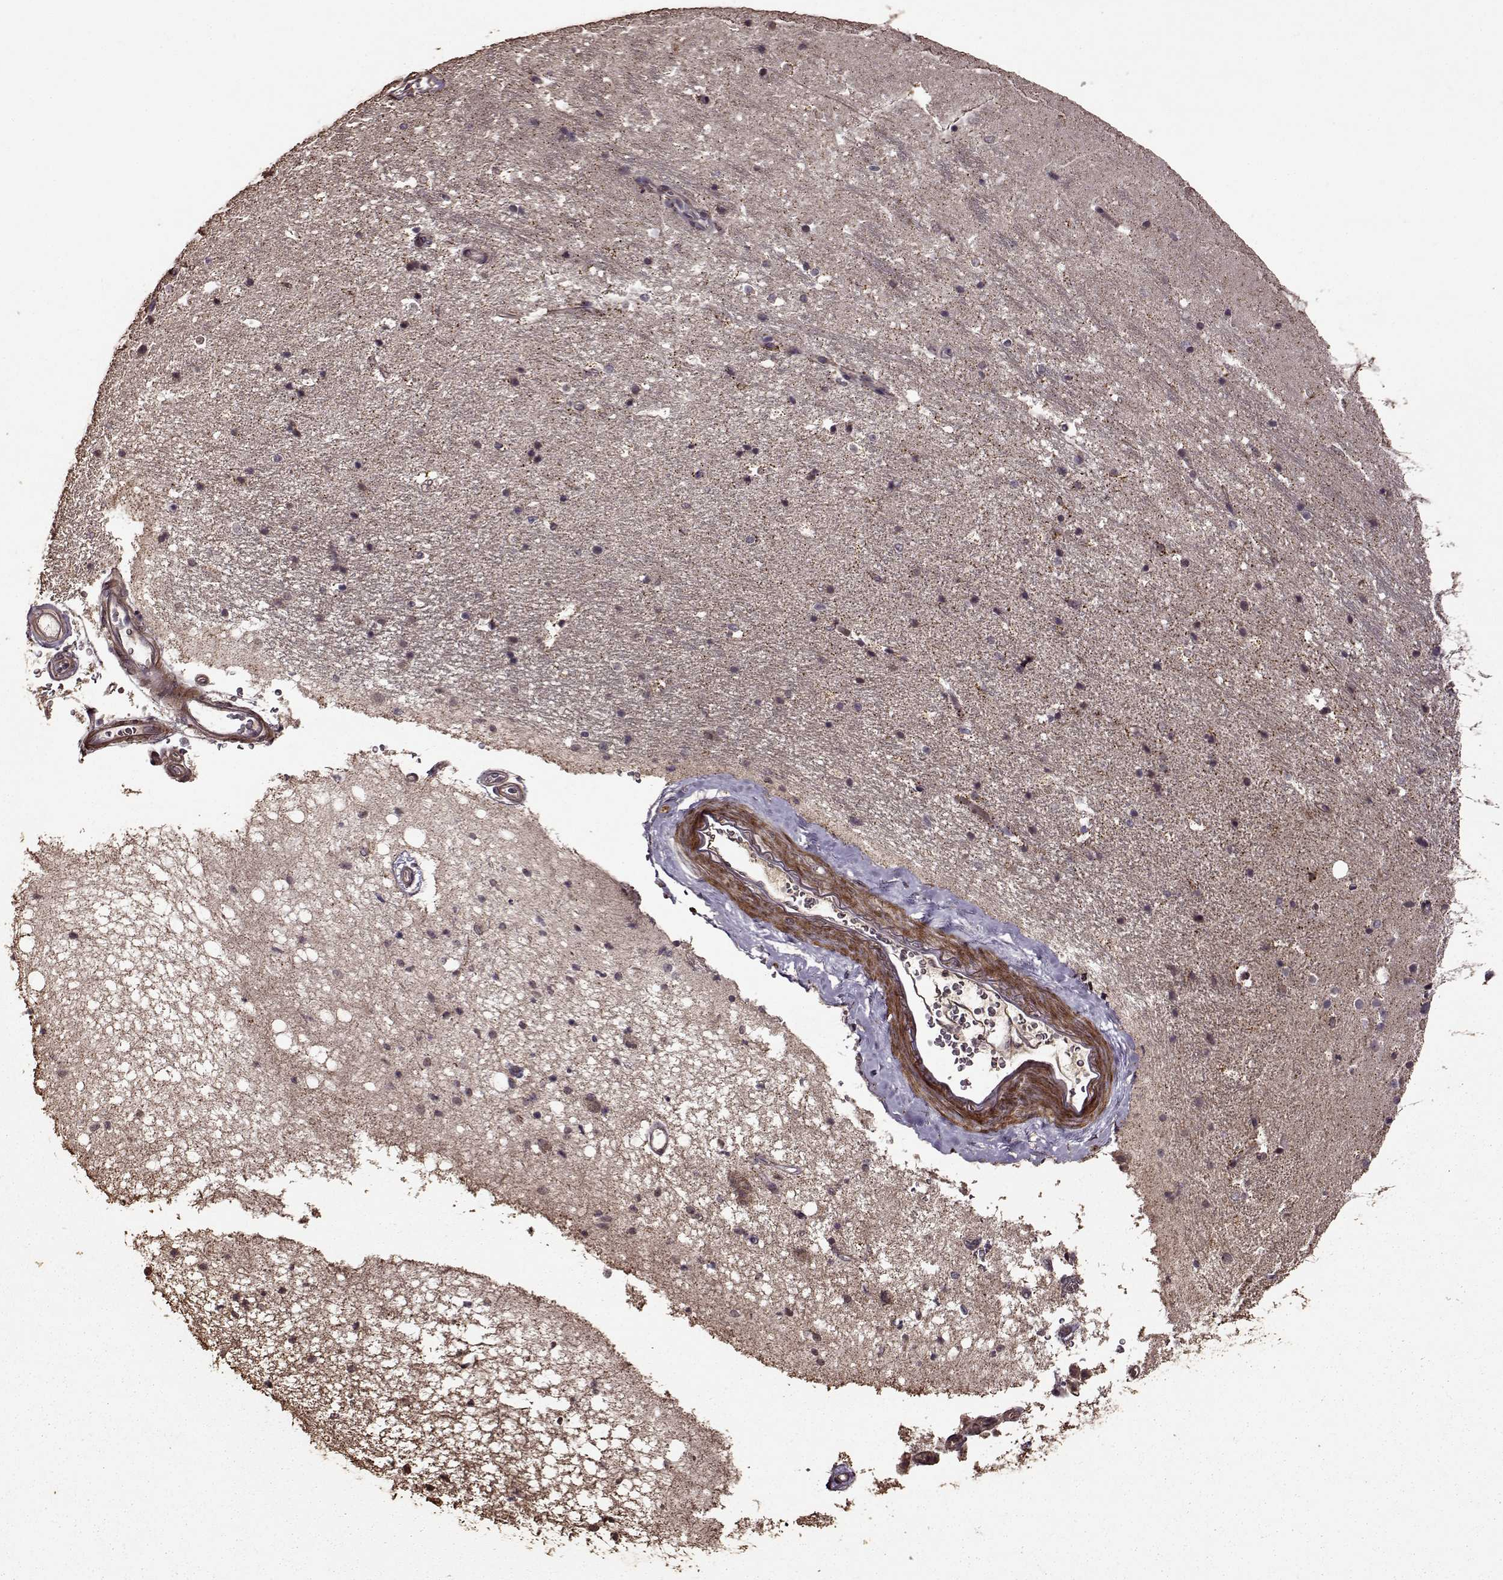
{"staining": {"intensity": "weak", "quantity": "<25%", "location": "cytoplasmic/membranous"}, "tissue": "hippocampus", "cell_type": "Glial cells", "image_type": "normal", "snomed": [{"axis": "morphology", "description": "Normal tissue, NOS"}, {"axis": "topography", "description": "Hippocampus"}], "caption": "Immunohistochemical staining of normal hippocampus displays no significant positivity in glial cells. (Immunohistochemistry, brightfield microscopy, high magnification).", "gene": "FBXW11", "patient": {"sex": "male", "age": 44}}